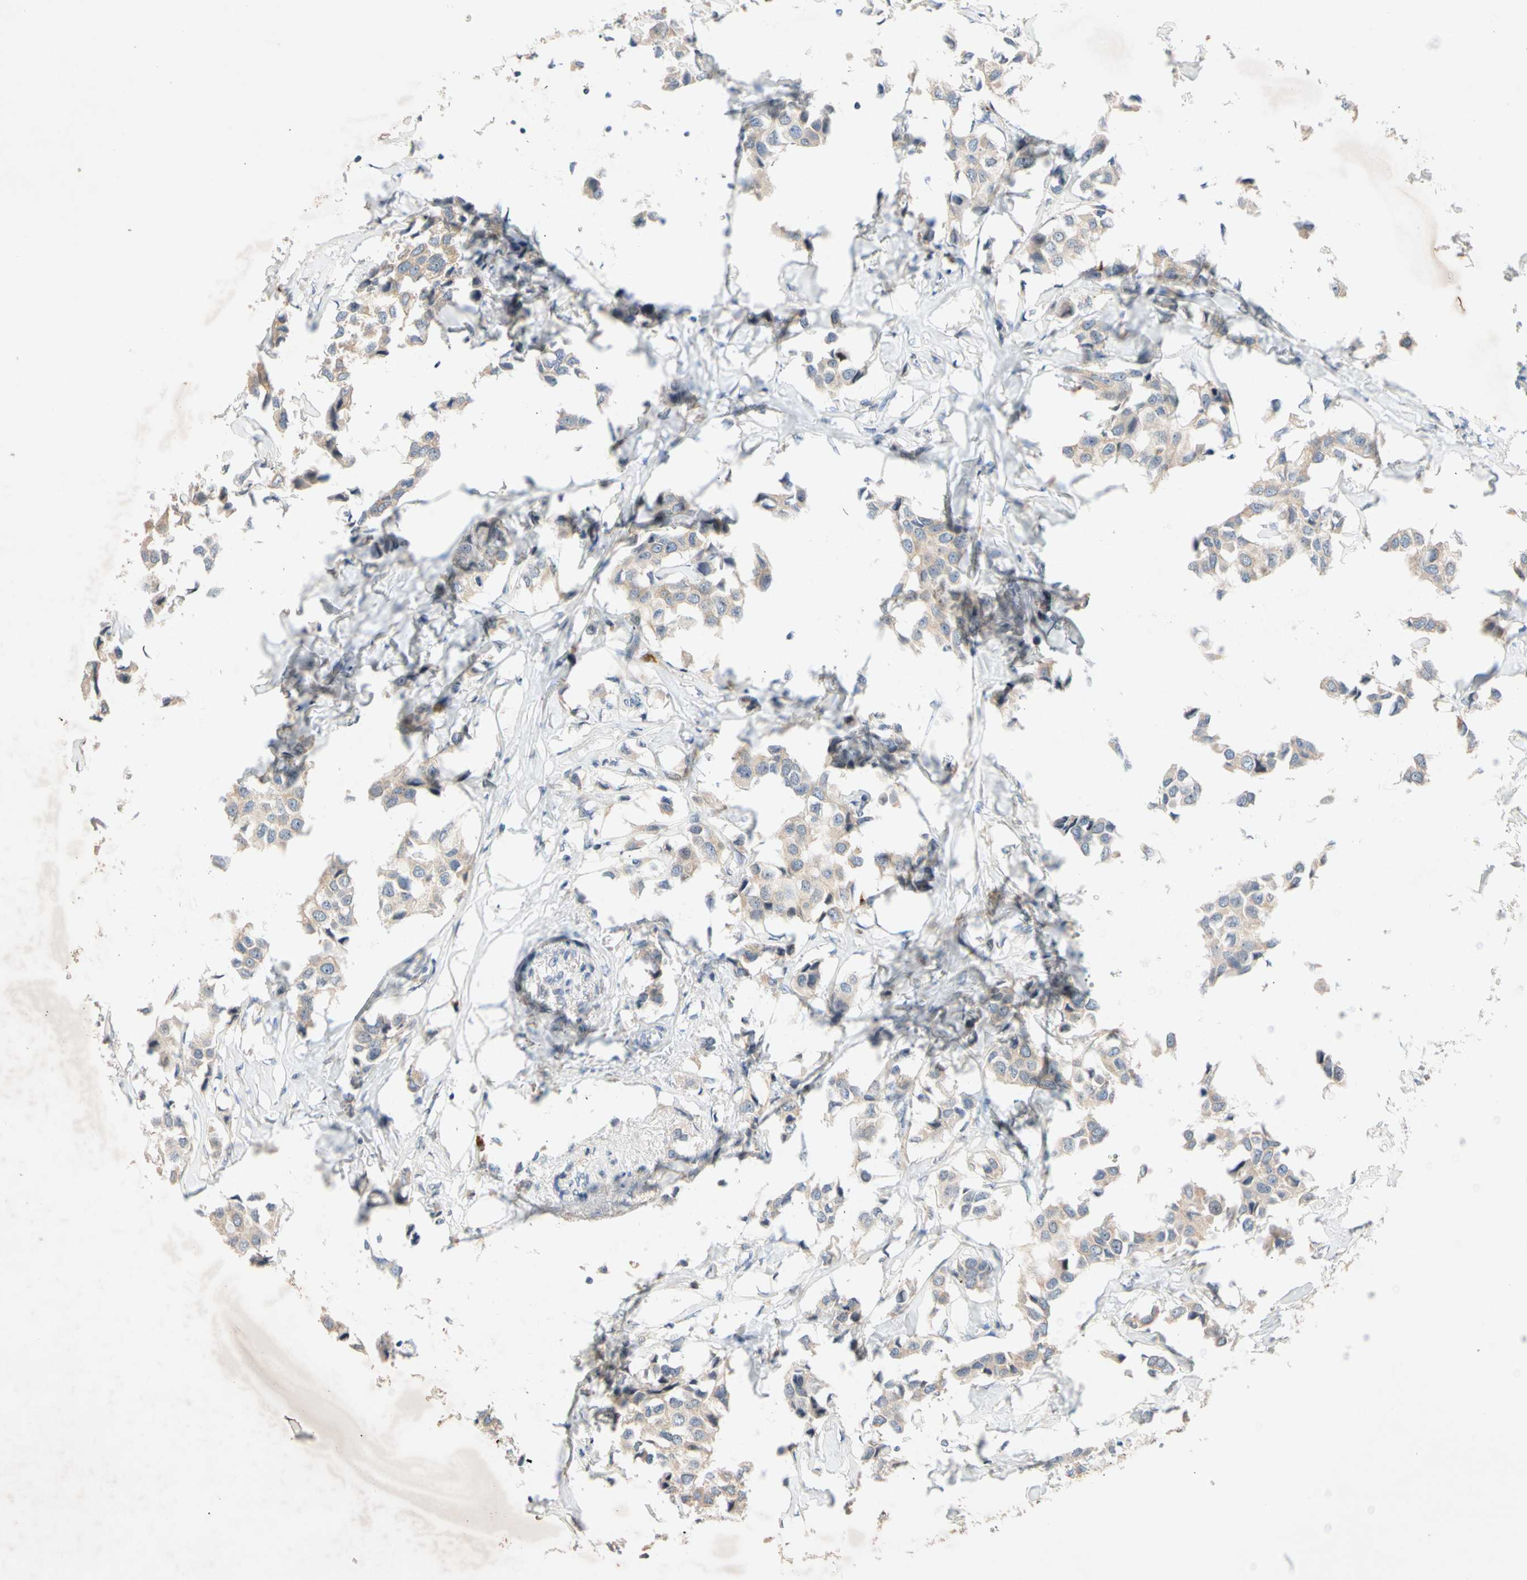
{"staining": {"intensity": "weak", "quantity": ">75%", "location": "cytoplasmic/membranous"}, "tissue": "breast cancer", "cell_type": "Tumor cells", "image_type": "cancer", "snomed": [{"axis": "morphology", "description": "Duct carcinoma"}, {"axis": "topography", "description": "Breast"}], "caption": "Immunohistochemistry of human infiltrating ductal carcinoma (breast) exhibits low levels of weak cytoplasmic/membranous expression in approximately >75% of tumor cells.", "gene": "CNST", "patient": {"sex": "female", "age": 80}}